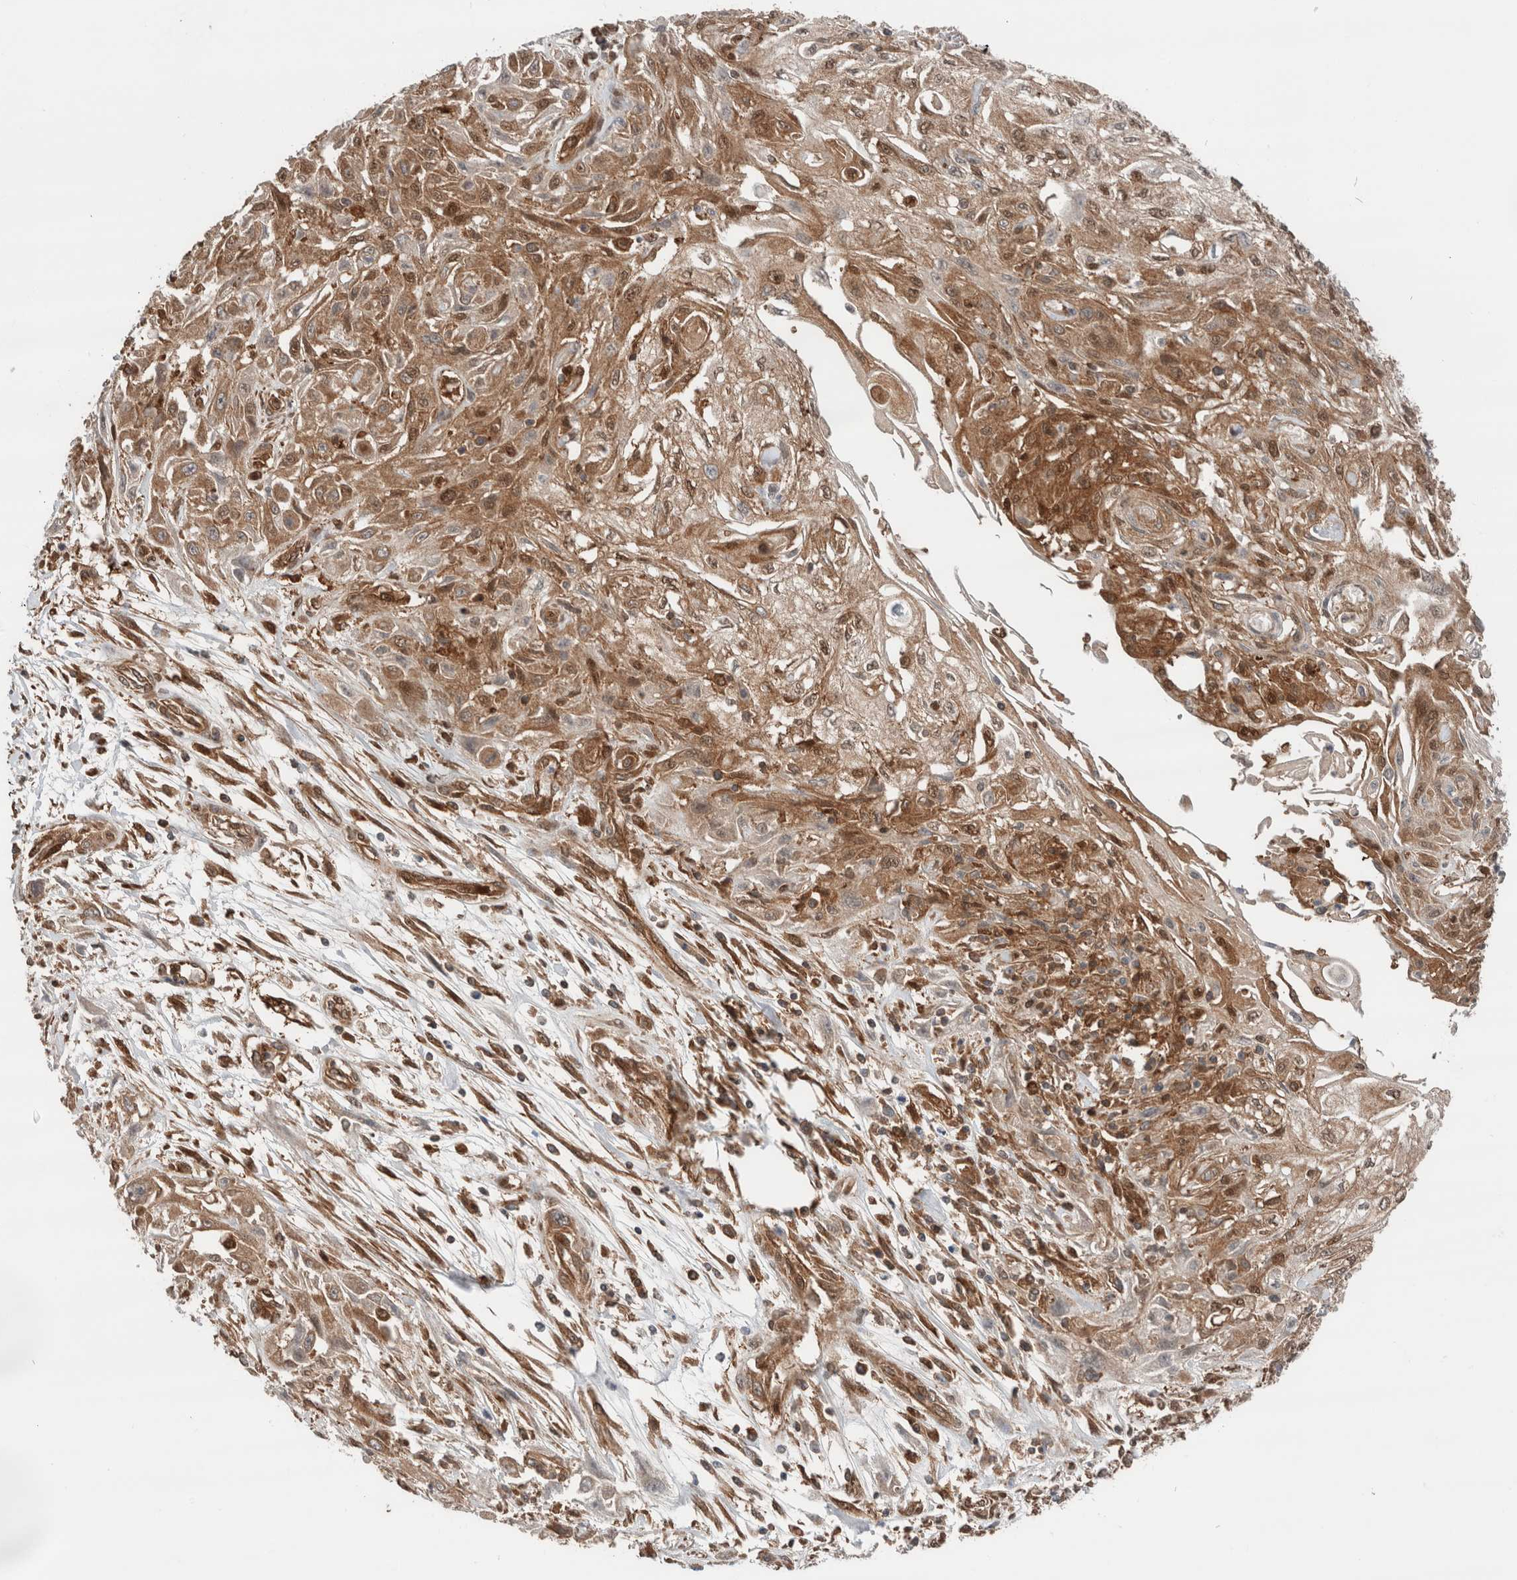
{"staining": {"intensity": "moderate", "quantity": ">75%", "location": "cytoplasmic/membranous,nuclear"}, "tissue": "skin cancer", "cell_type": "Tumor cells", "image_type": "cancer", "snomed": [{"axis": "morphology", "description": "Squamous cell carcinoma, NOS"}, {"axis": "morphology", "description": "Squamous cell carcinoma, metastatic, NOS"}, {"axis": "topography", "description": "Skin"}, {"axis": "topography", "description": "Lymph node"}], "caption": "Skin cancer was stained to show a protein in brown. There is medium levels of moderate cytoplasmic/membranous and nuclear expression in approximately >75% of tumor cells.", "gene": "XPNPEP1", "patient": {"sex": "male", "age": 75}}